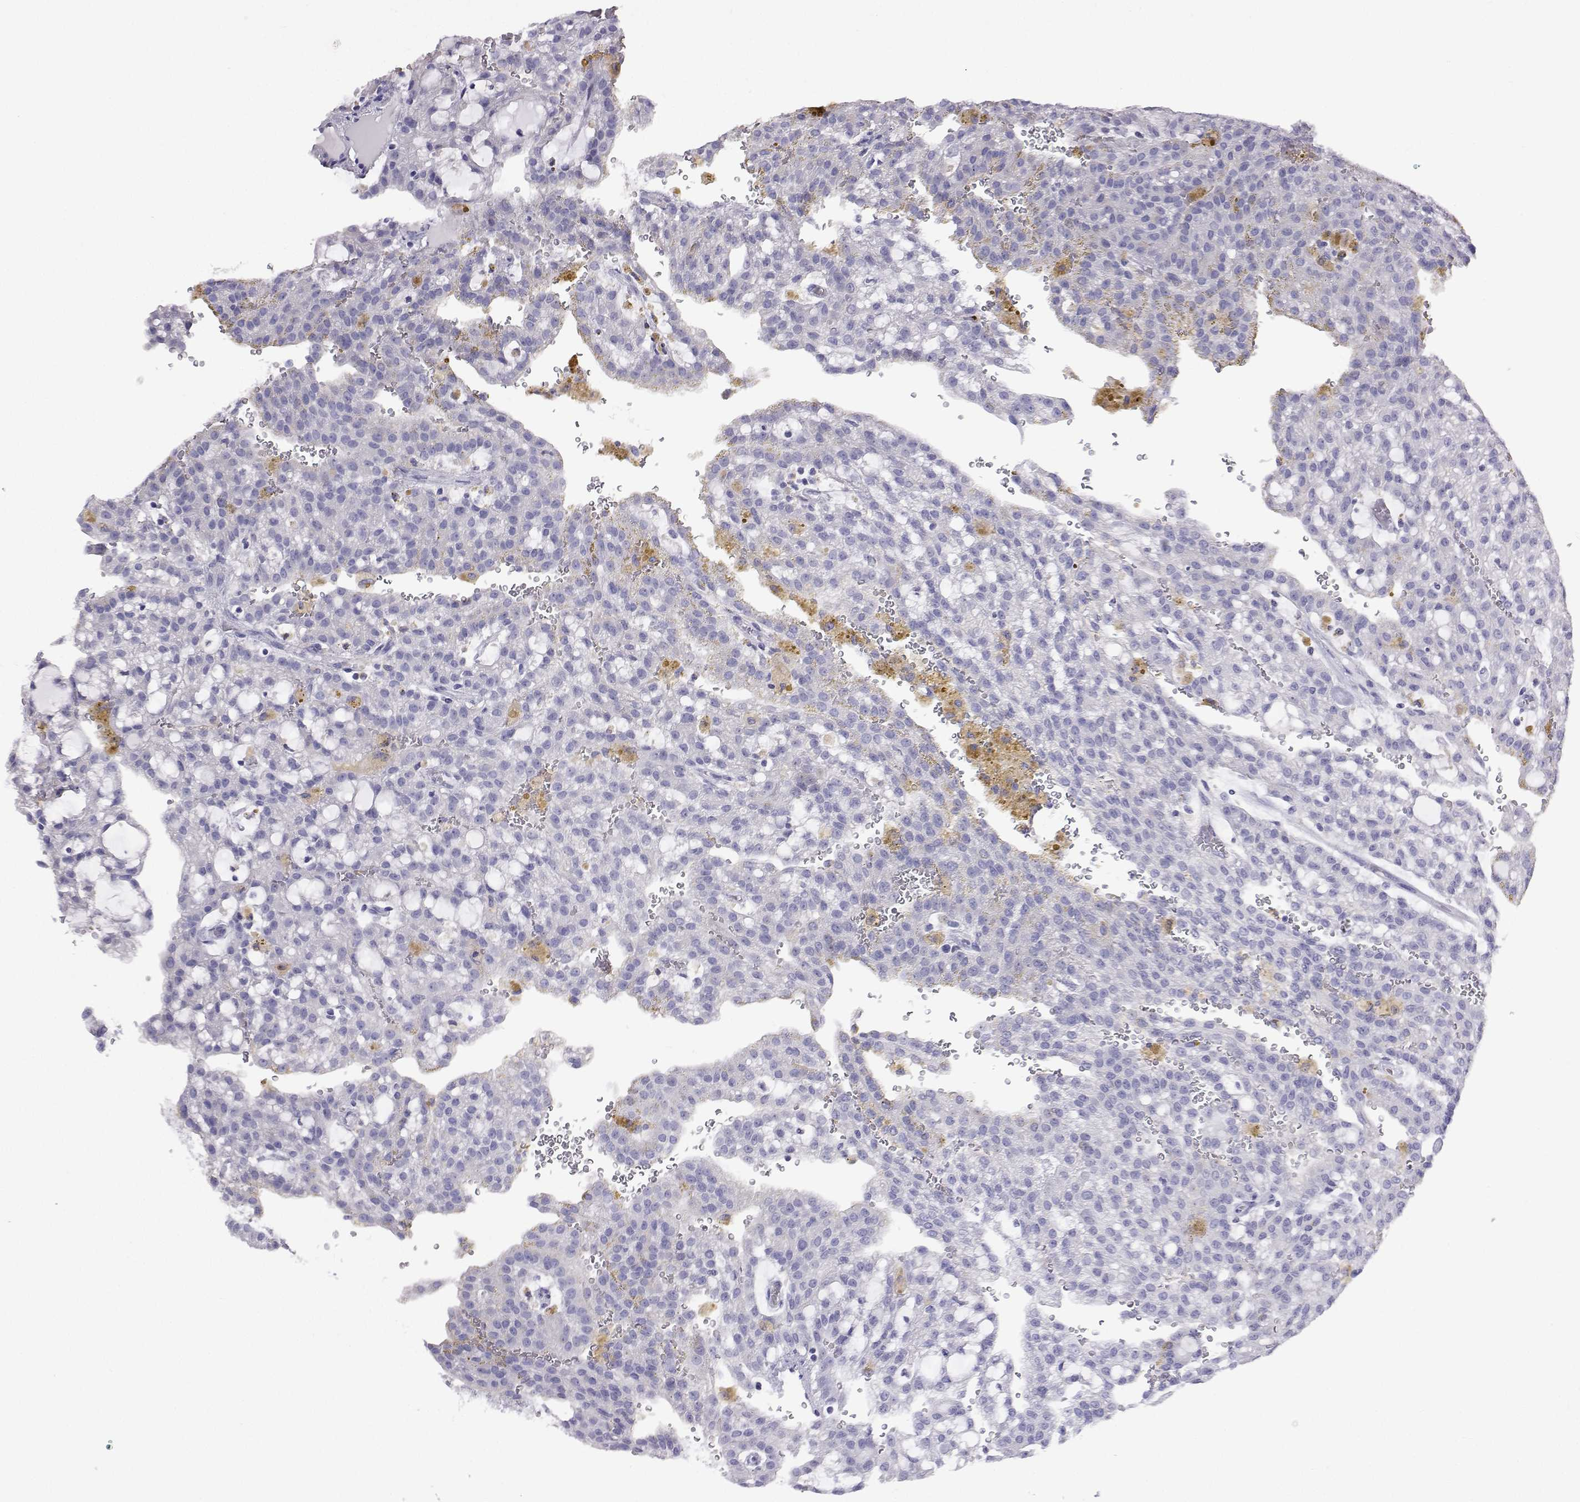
{"staining": {"intensity": "negative", "quantity": "none", "location": "none"}, "tissue": "renal cancer", "cell_type": "Tumor cells", "image_type": "cancer", "snomed": [{"axis": "morphology", "description": "Adenocarcinoma, NOS"}, {"axis": "topography", "description": "Kidney"}], "caption": "Tumor cells show no significant protein positivity in renal cancer (adenocarcinoma).", "gene": "PLIN4", "patient": {"sex": "male", "age": 63}}